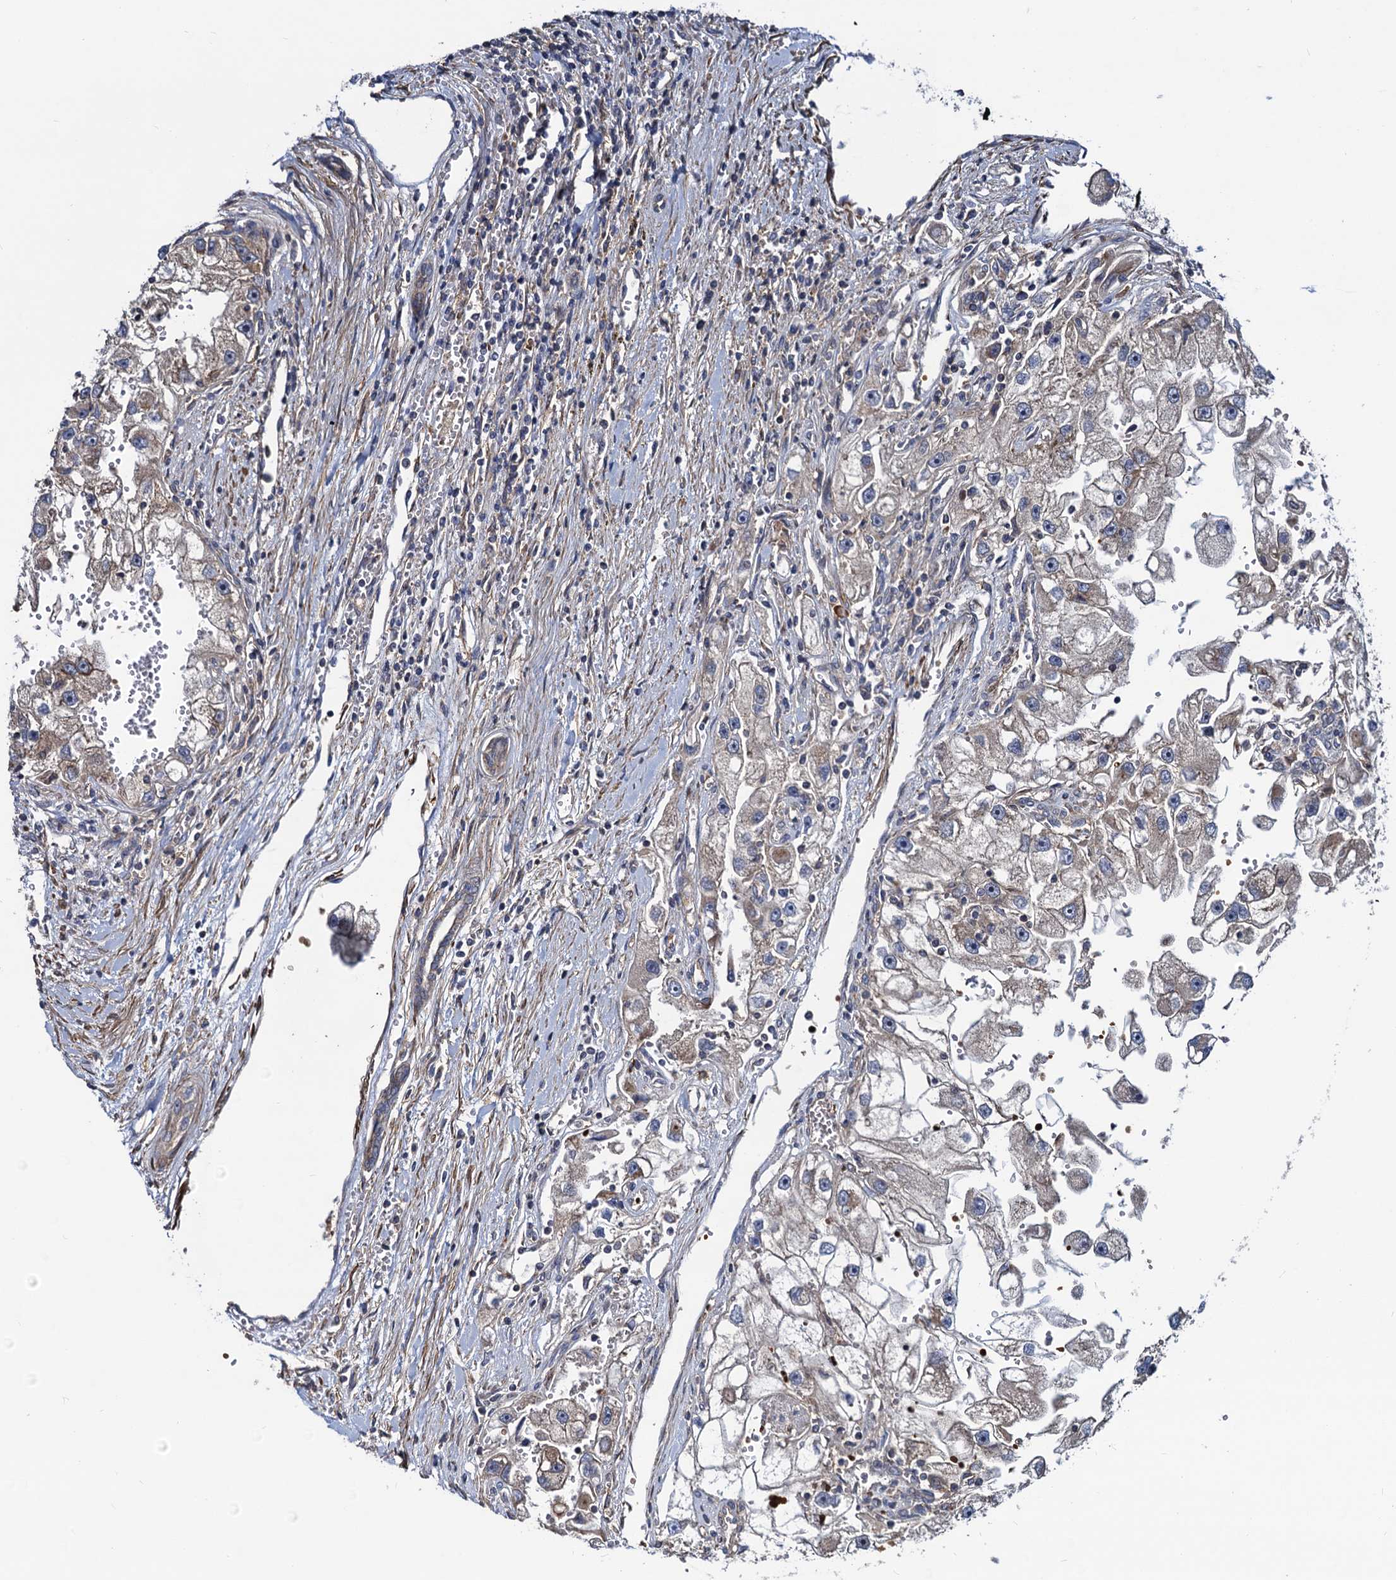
{"staining": {"intensity": "weak", "quantity": "<25%", "location": "cytoplasmic/membranous"}, "tissue": "renal cancer", "cell_type": "Tumor cells", "image_type": "cancer", "snomed": [{"axis": "morphology", "description": "Adenocarcinoma, NOS"}, {"axis": "topography", "description": "Kidney"}], "caption": "IHC of human renal cancer demonstrates no expression in tumor cells.", "gene": "KXD1", "patient": {"sex": "male", "age": 63}}